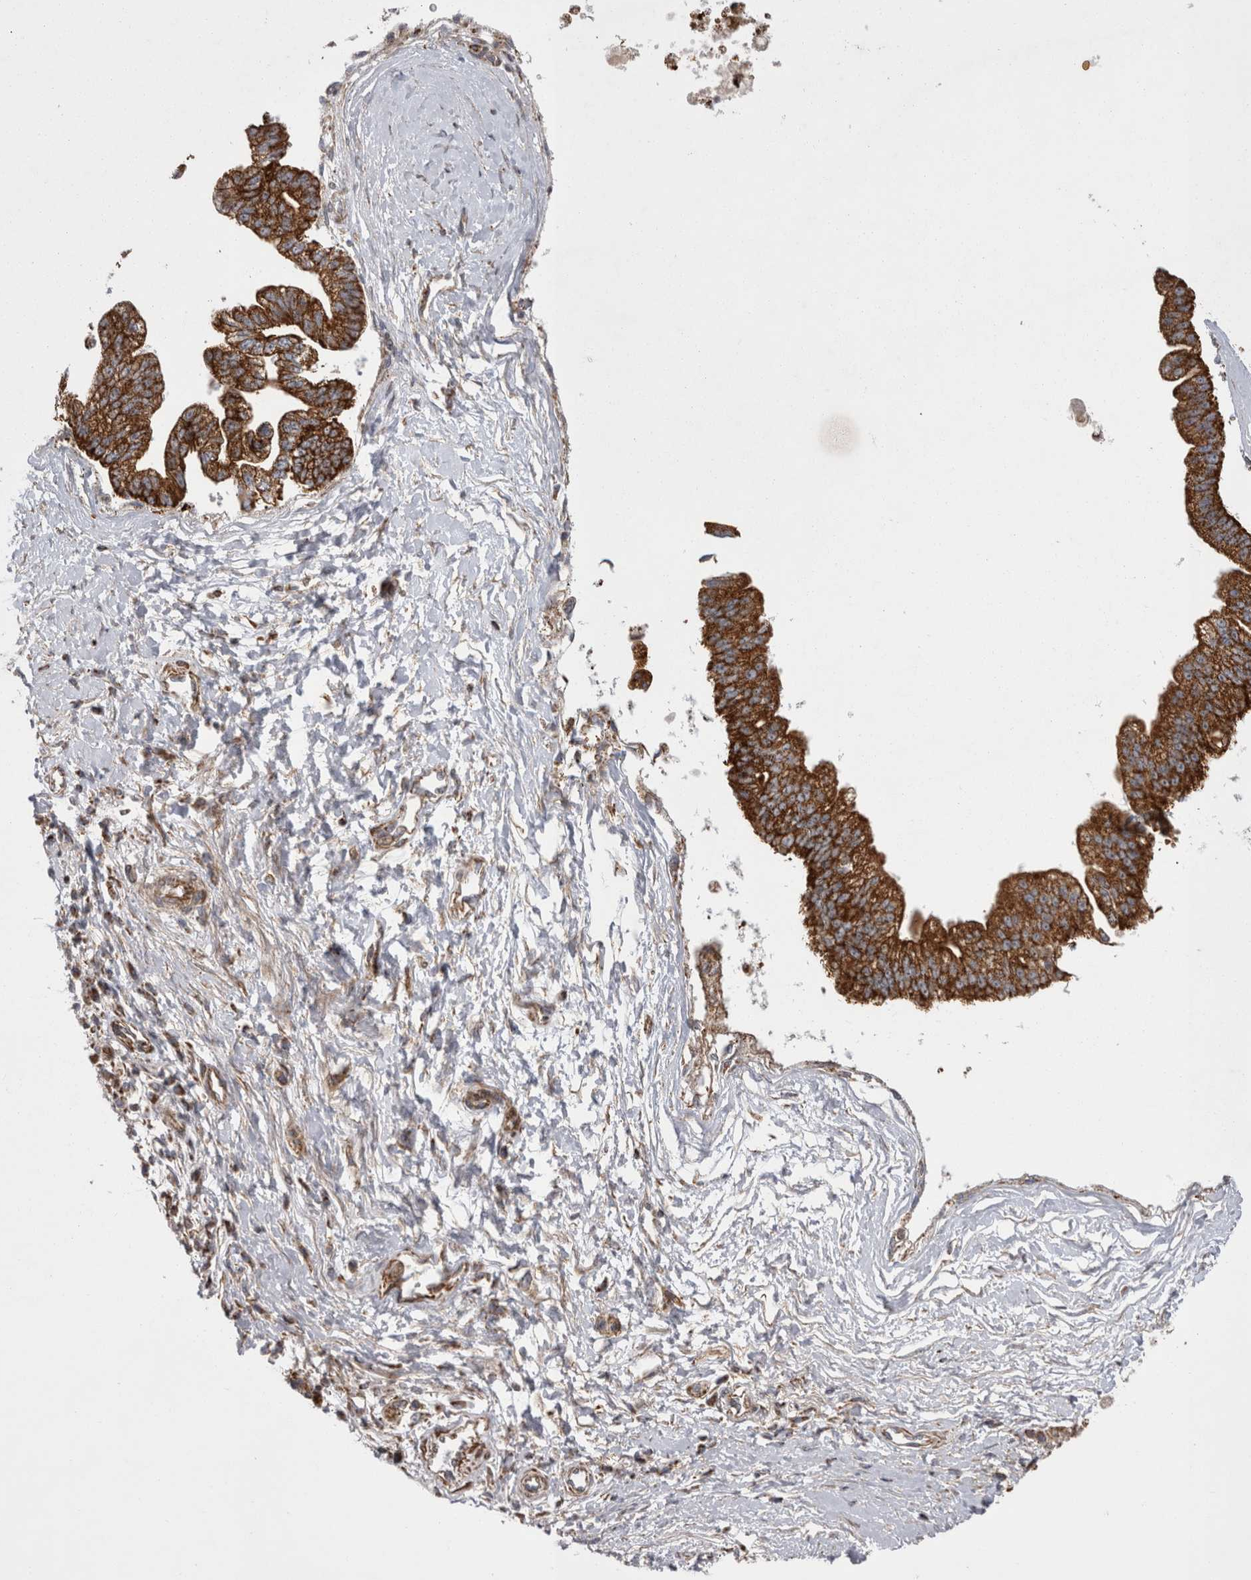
{"staining": {"intensity": "strong", "quantity": ">75%", "location": "cytoplasmic/membranous"}, "tissue": "pancreatic cancer", "cell_type": "Tumor cells", "image_type": "cancer", "snomed": [{"axis": "morphology", "description": "Adenocarcinoma, NOS"}, {"axis": "topography", "description": "Pancreas"}], "caption": "This photomicrograph reveals immunohistochemistry staining of human pancreatic cancer, with high strong cytoplasmic/membranous expression in approximately >75% of tumor cells.", "gene": "TSPOAP1", "patient": {"sex": "male", "age": 72}}